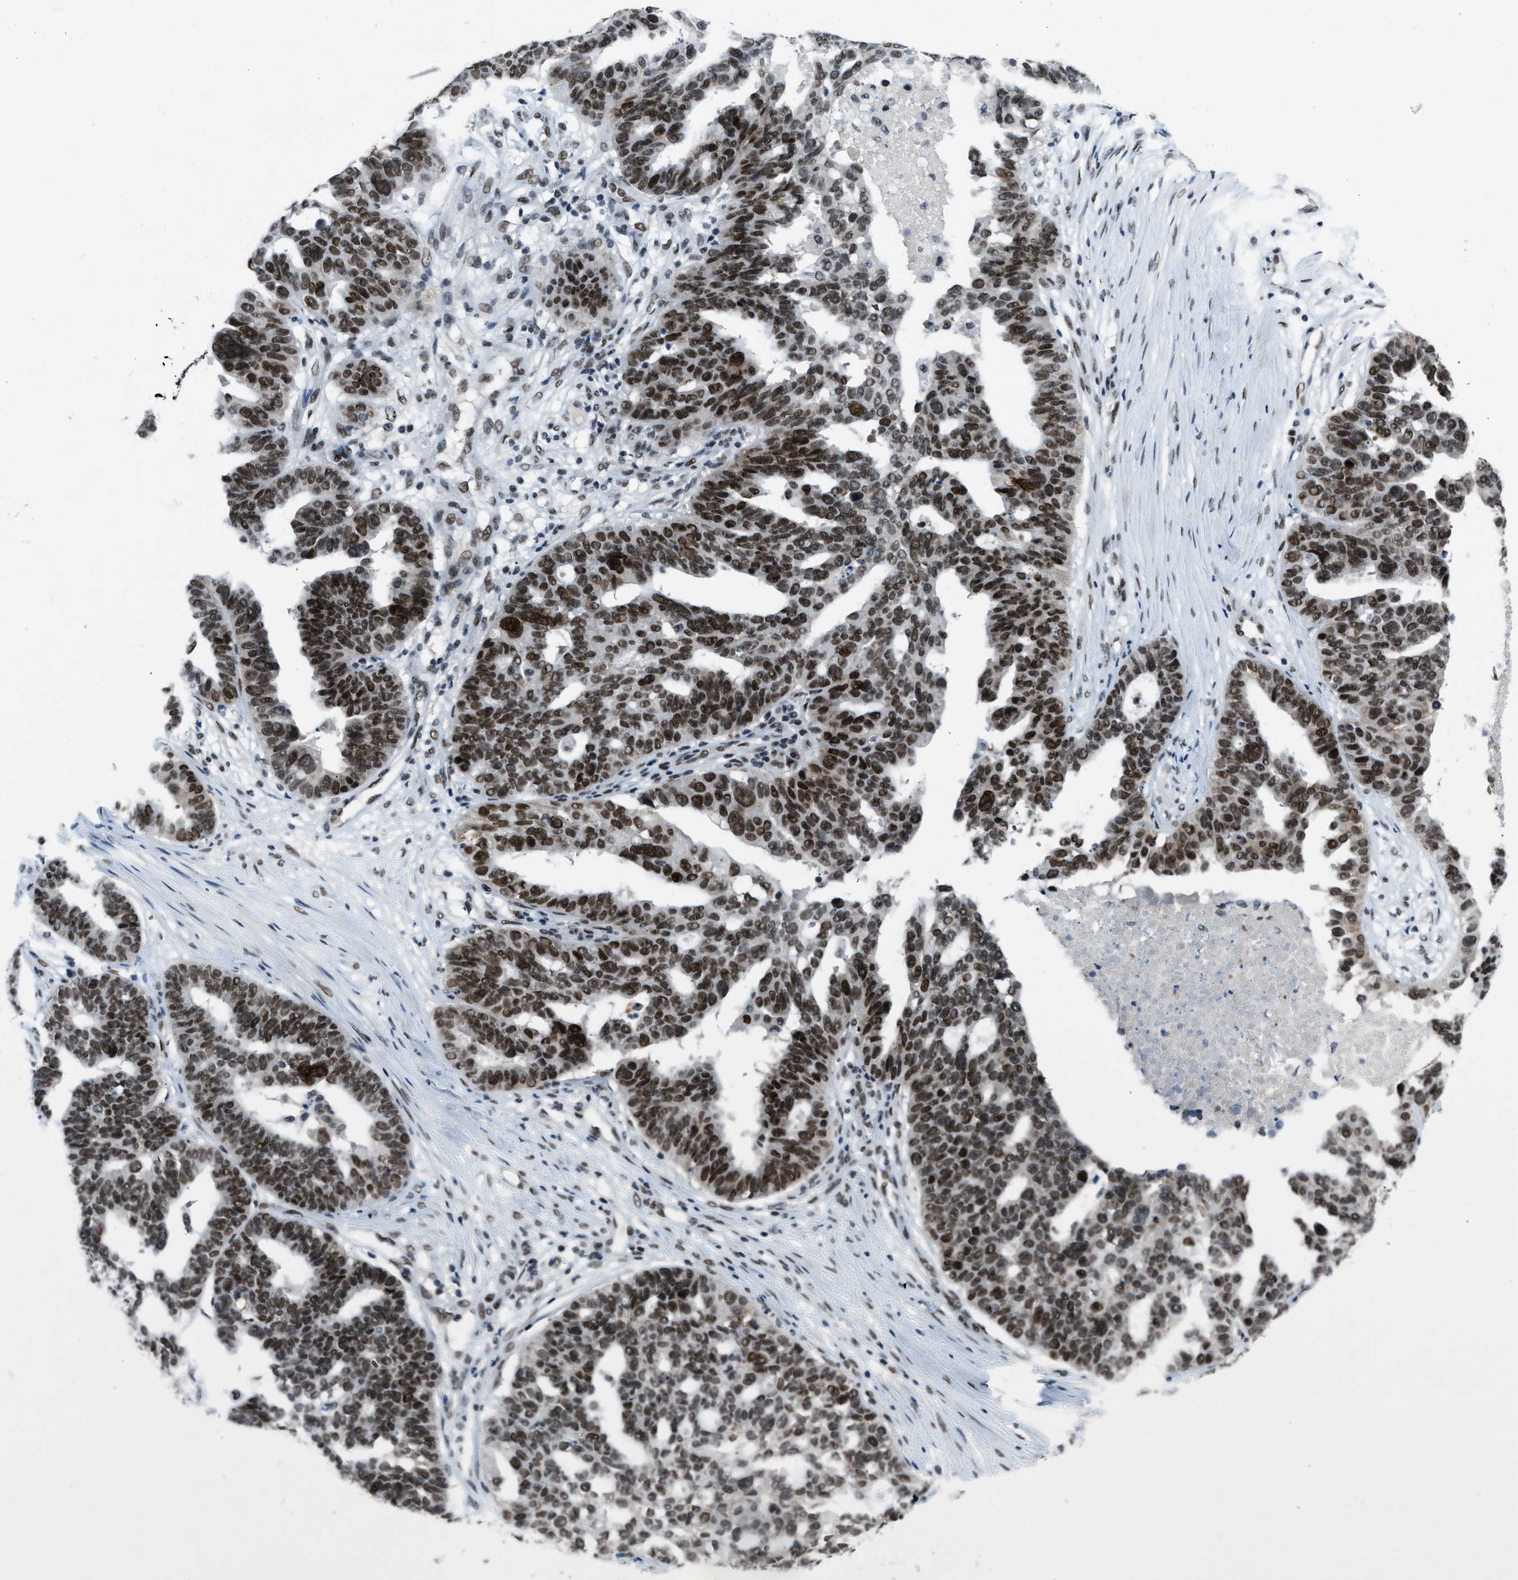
{"staining": {"intensity": "strong", "quantity": ">75%", "location": "cytoplasmic/membranous,nuclear"}, "tissue": "ovarian cancer", "cell_type": "Tumor cells", "image_type": "cancer", "snomed": [{"axis": "morphology", "description": "Cystadenocarcinoma, serous, NOS"}, {"axis": "topography", "description": "Ovary"}], "caption": "Immunohistochemistry (IHC) histopathology image of neoplastic tissue: human ovarian cancer stained using immunohistochemistry (IHC) reveals high levels of strong protein expression localized specifically in the cytoplasmic/membranous and nuclear of tumor cells, appearing as a cytoplasmic/membranous and nuclear brown color.", "gene": "GATAD2B", "patient": {"sex": "female", "age": 59}}